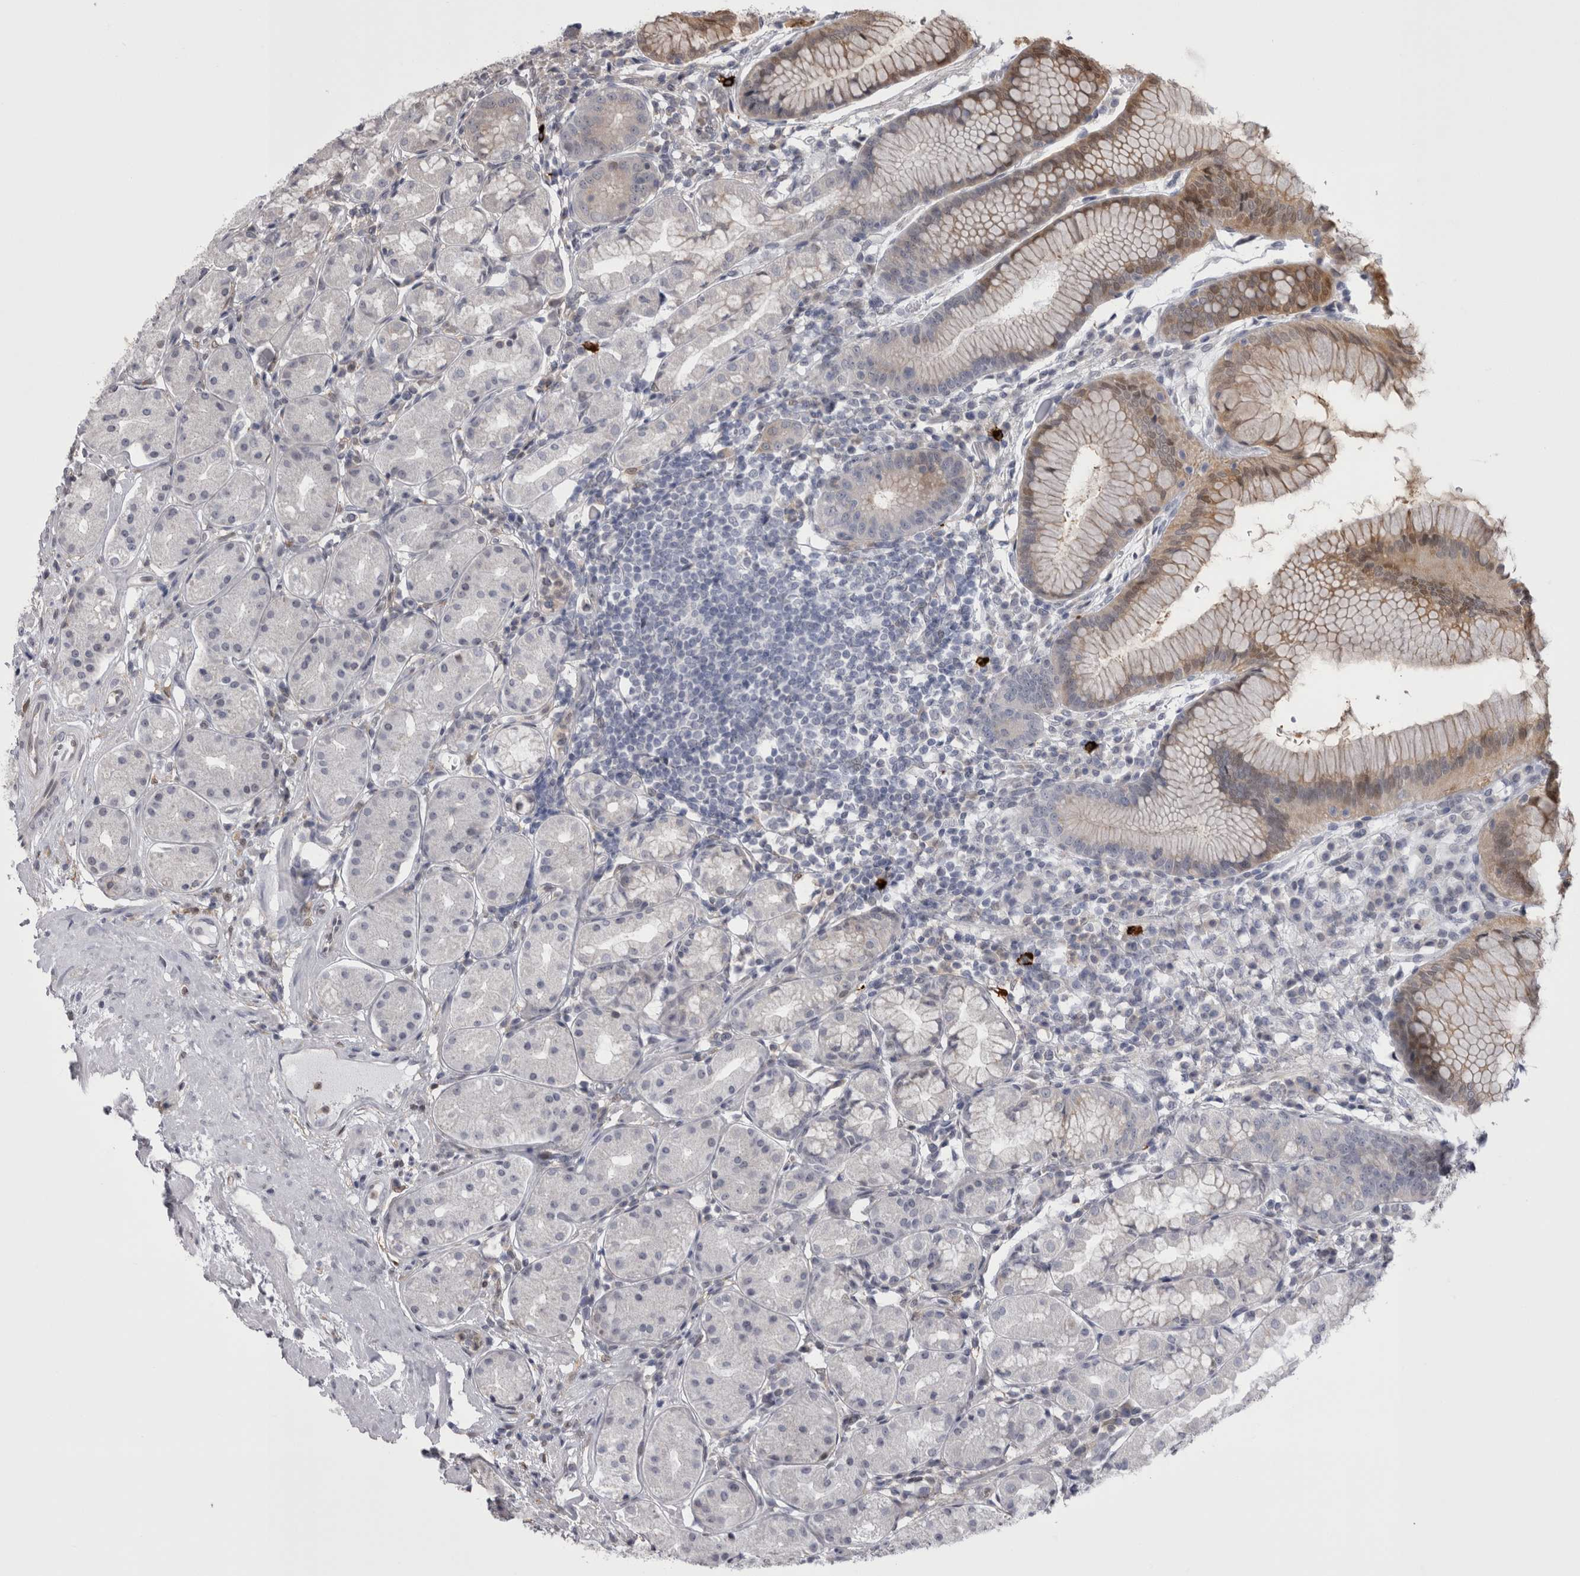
{"staining": {"intensity": "moderate", "quantity": "<25%", "location": "cytoplasmic/membranous,nuclear"}, "tissue": "stomach", "cell_type": "Glandular cells", "image_type": "normal", "snomed": [{"axis": "morphology", "description": "Normal tissue, NOS"}, {"axis": "topography", "description": "Stomach, lower"}], "caption": "Stomach stained with a brown dye exhibits moderate cytoplasmic/membranous,nuclear positive expression in approximately <25% of glandular cells.", "gene": "CHIC1", "patient": {"sex": "female", "age": 56}}